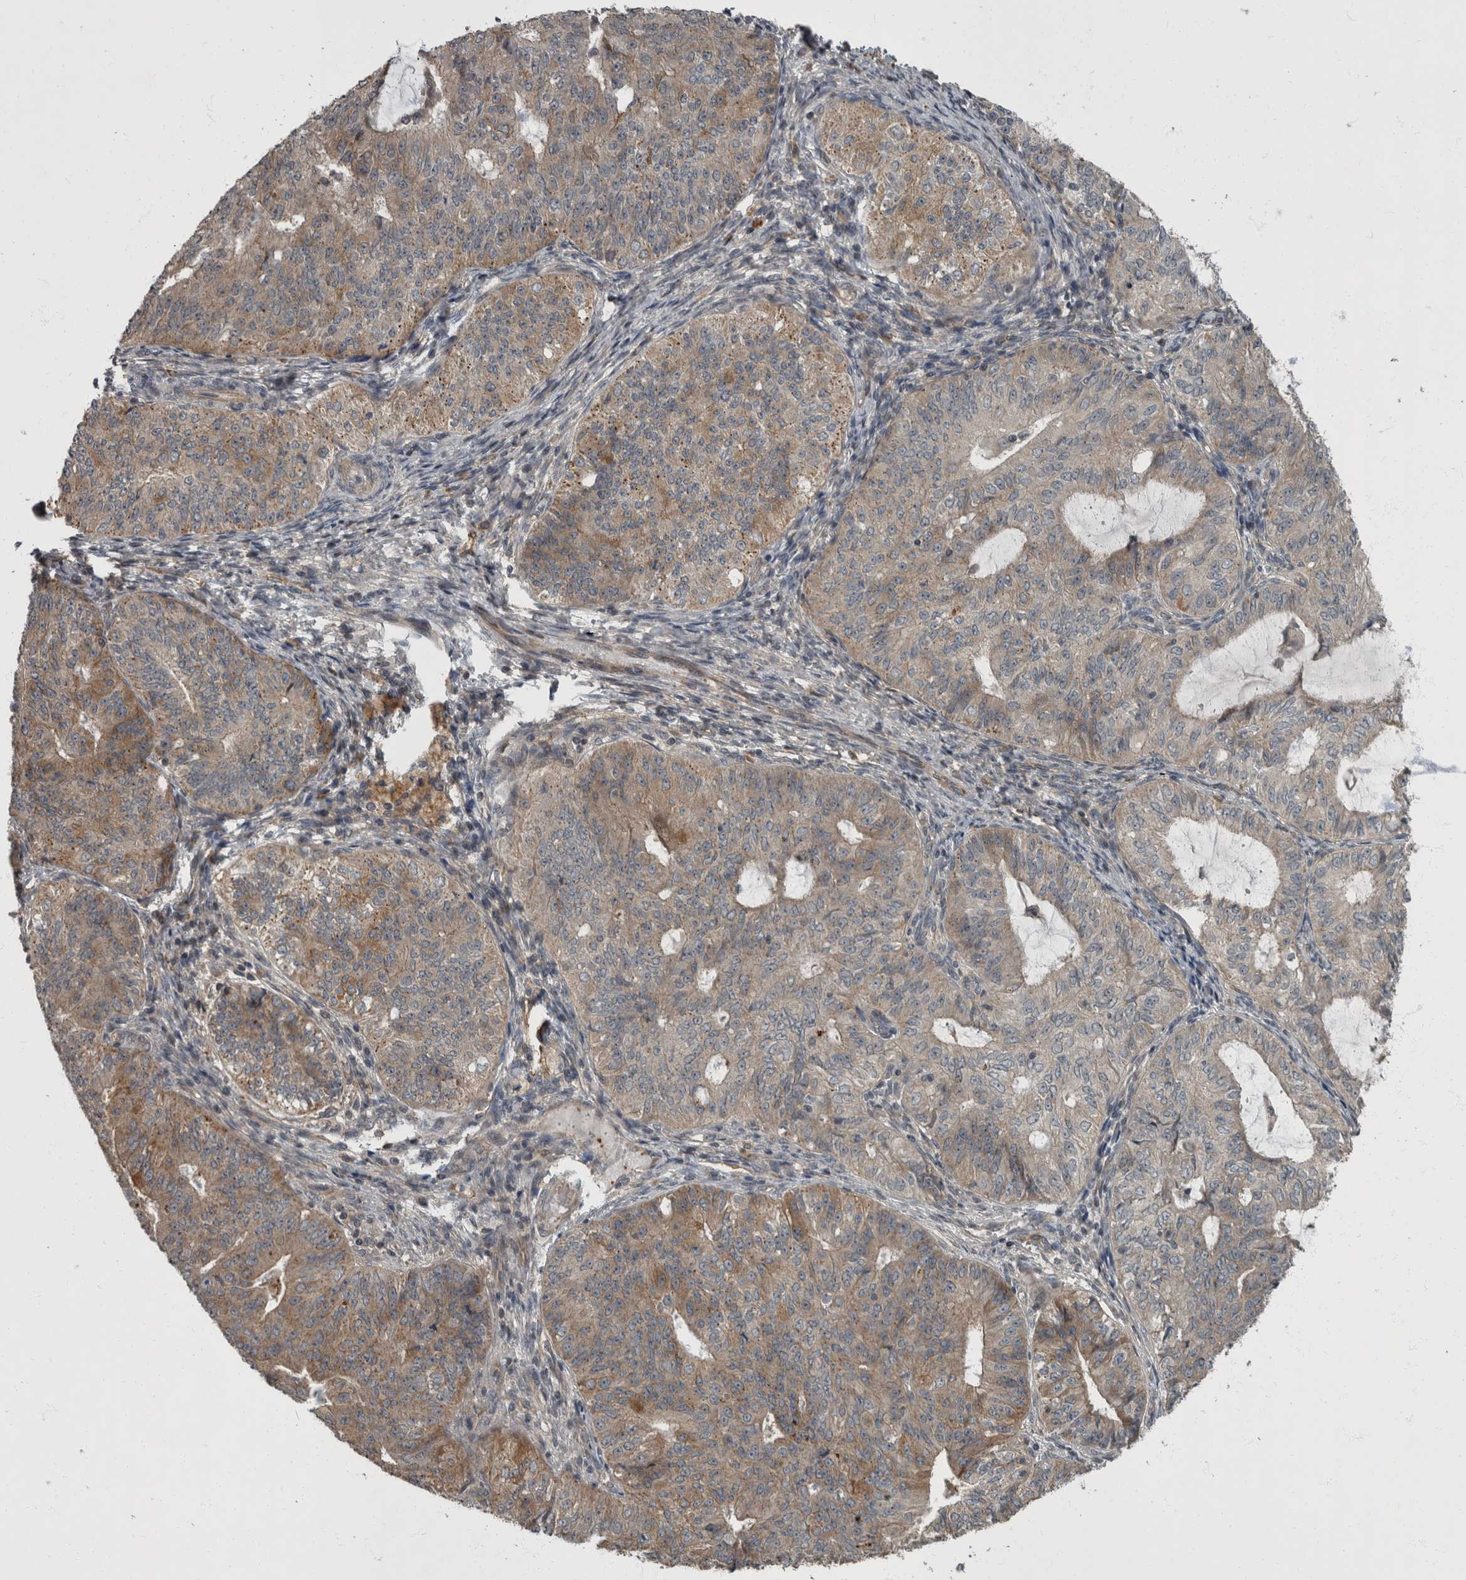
{"staining": {"intensity": "weak", "quantity": "25%-75%", "location": "cytoplasmic/membranous"}, "tissue": "endometrial cancer", "cell_type": "Tumor cells", "image_type": "cancer", "snomed": [{"axis": "morphology", "description": "Adenocarcinoma, NOS"}, {"axis": "topography", "description": "Endometrium"}], "caption": "Immunohistochemical staining of human endometrial adenocarcinoma demonstrates low levels of weak cytoplasmic/membranous protein staining in approximately 25%-75% of tumor cells.", "gene": "VEGFD", "patient": {"sex": "female", "age": 32}}